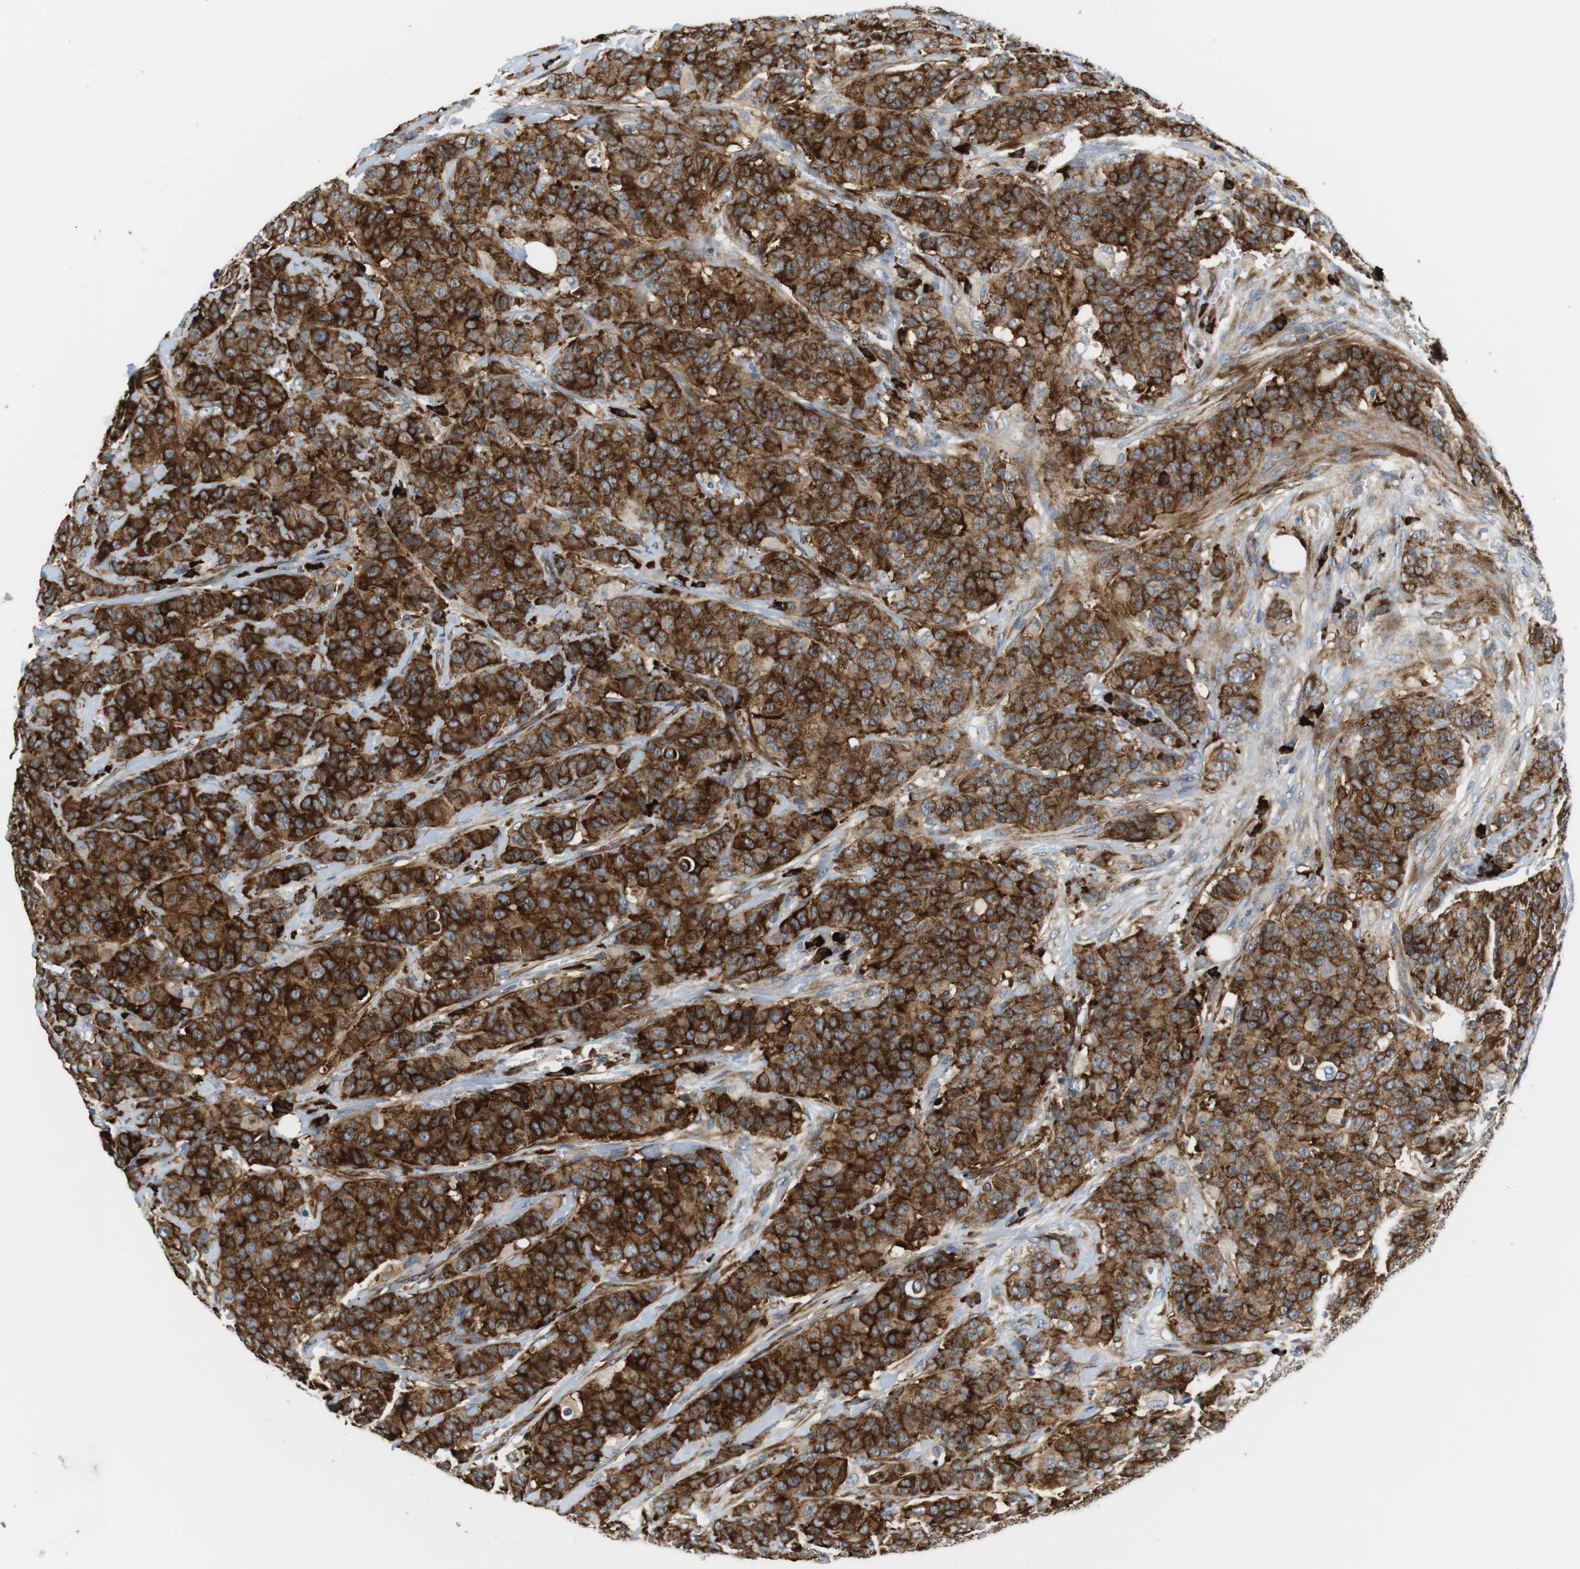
{"staining": {"intensity": "strong", "quantity": ">75%", "location": "cytoplasmic/membranous"}, "tissue": "breast cancer", "cell_type": "Tumor cells", "image_type": "cancer", "snomed": [{"axis": "morphology", "description": "Normal tissue, NOS"}, {"axis": "morphology", "description": "Duct carcinoma"}, {"axis": "topography", "description": "Breast"}], "caption": "Protein expression analysis of human breast cancer (infiltrating ductal carcinoma) reveals strong cytoplasmic/membranous positivity in approximately >75% of tumor cells.", "gene": "TMEM200A", "patient": {"sex": "female", "age": 40}}